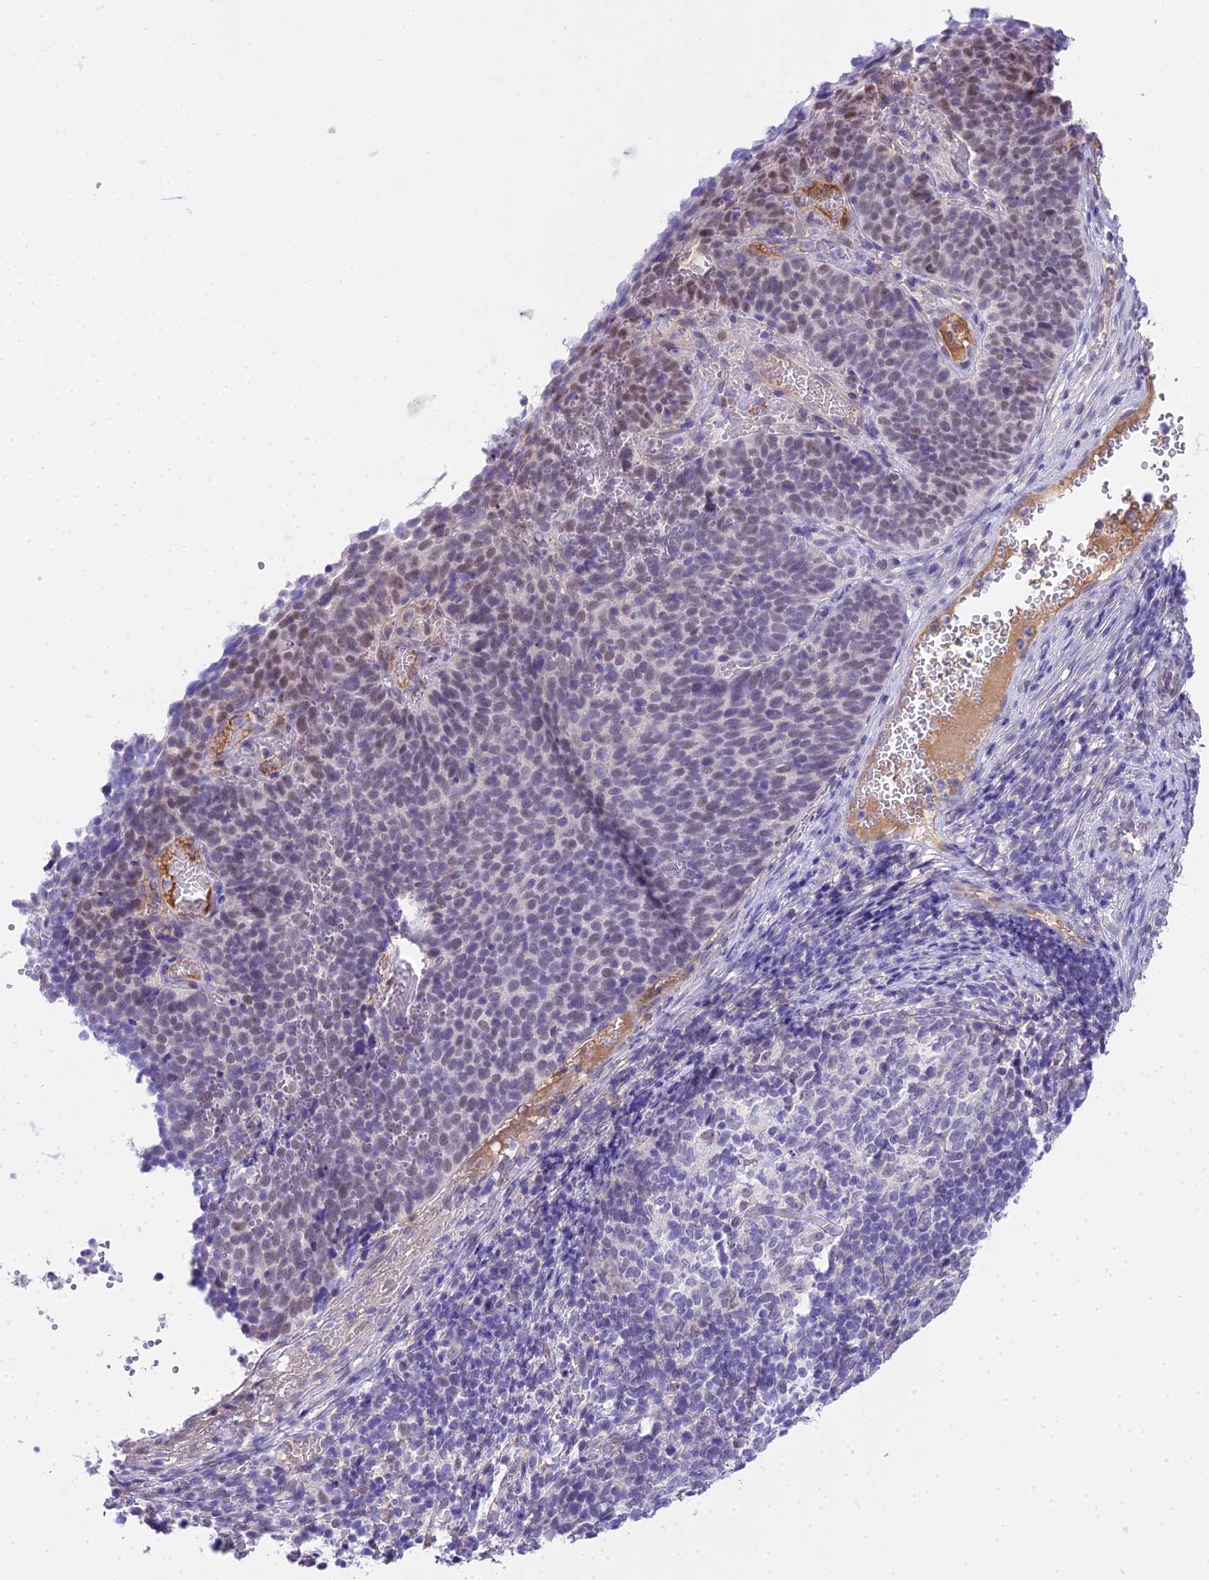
{"staining": {"intensity": "weak", "quantity": "25%-75%", "location": "nuclear"}, "tissue": "cervical cancer", "cell_type": "Tumor cells", "image_type": "cancer", "snomed": [{"axis": "morphology", "description": "Normal tissue, NOS"}, {"axis": "morphology", "description": "Squamous cell carcinoma, NOS"}, {"axis": "topography", "description": "Cervix"}], "caption": "High-magnification brightfield microscopy of cervical cancer (squamous cell carcinoma) stained with DAB (brown) and counterstained with hematoxylin (blue). tumor cells exhibit weak nuclear positivity is appreciated in about25%-75% of cells.", "gene": "MAT2A", "patient": {"sex": "female", "age": 39}}